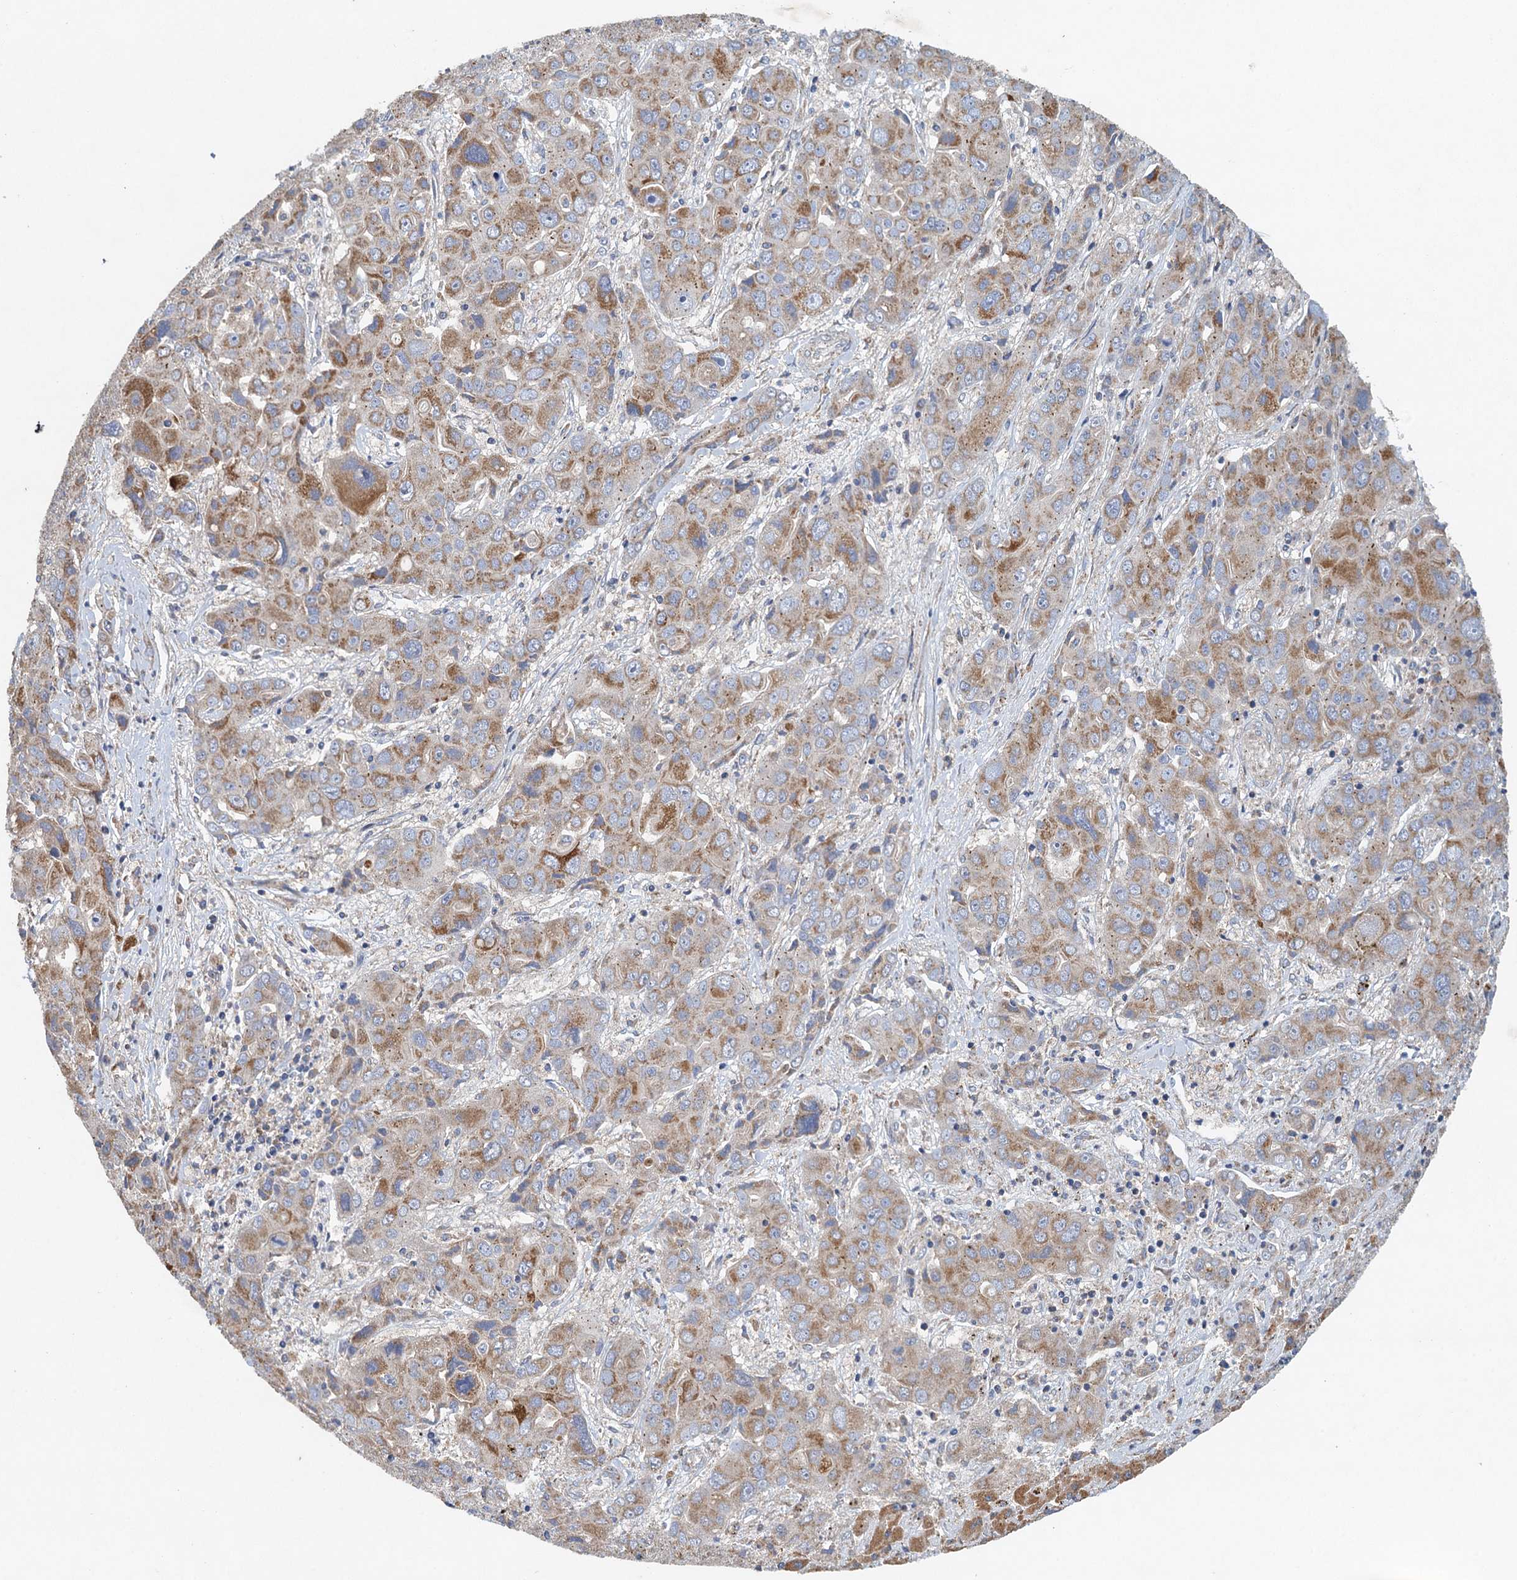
{"staining": {"intensity": "moderate", "quantity": "25%-75%", "location": "cytoplasmic/membranous"}, "tissue": "liver cancer", "cell_type": "Tumor cells", "image_type": "cancer", "snomed": [{"axis": "morphology", "description": "Cholangiocarcinoma"}, {"axis": "topography", "description": "Liver"}], "caption": "Liver cancer stained with immunohistochemistry (IHC) exhibits moderate cytoplasmic/membranous staining in approximately 25%-75% of tumor cells.", "gene": "BCS1L", "patient": {"sex": "male", "age": 67}}